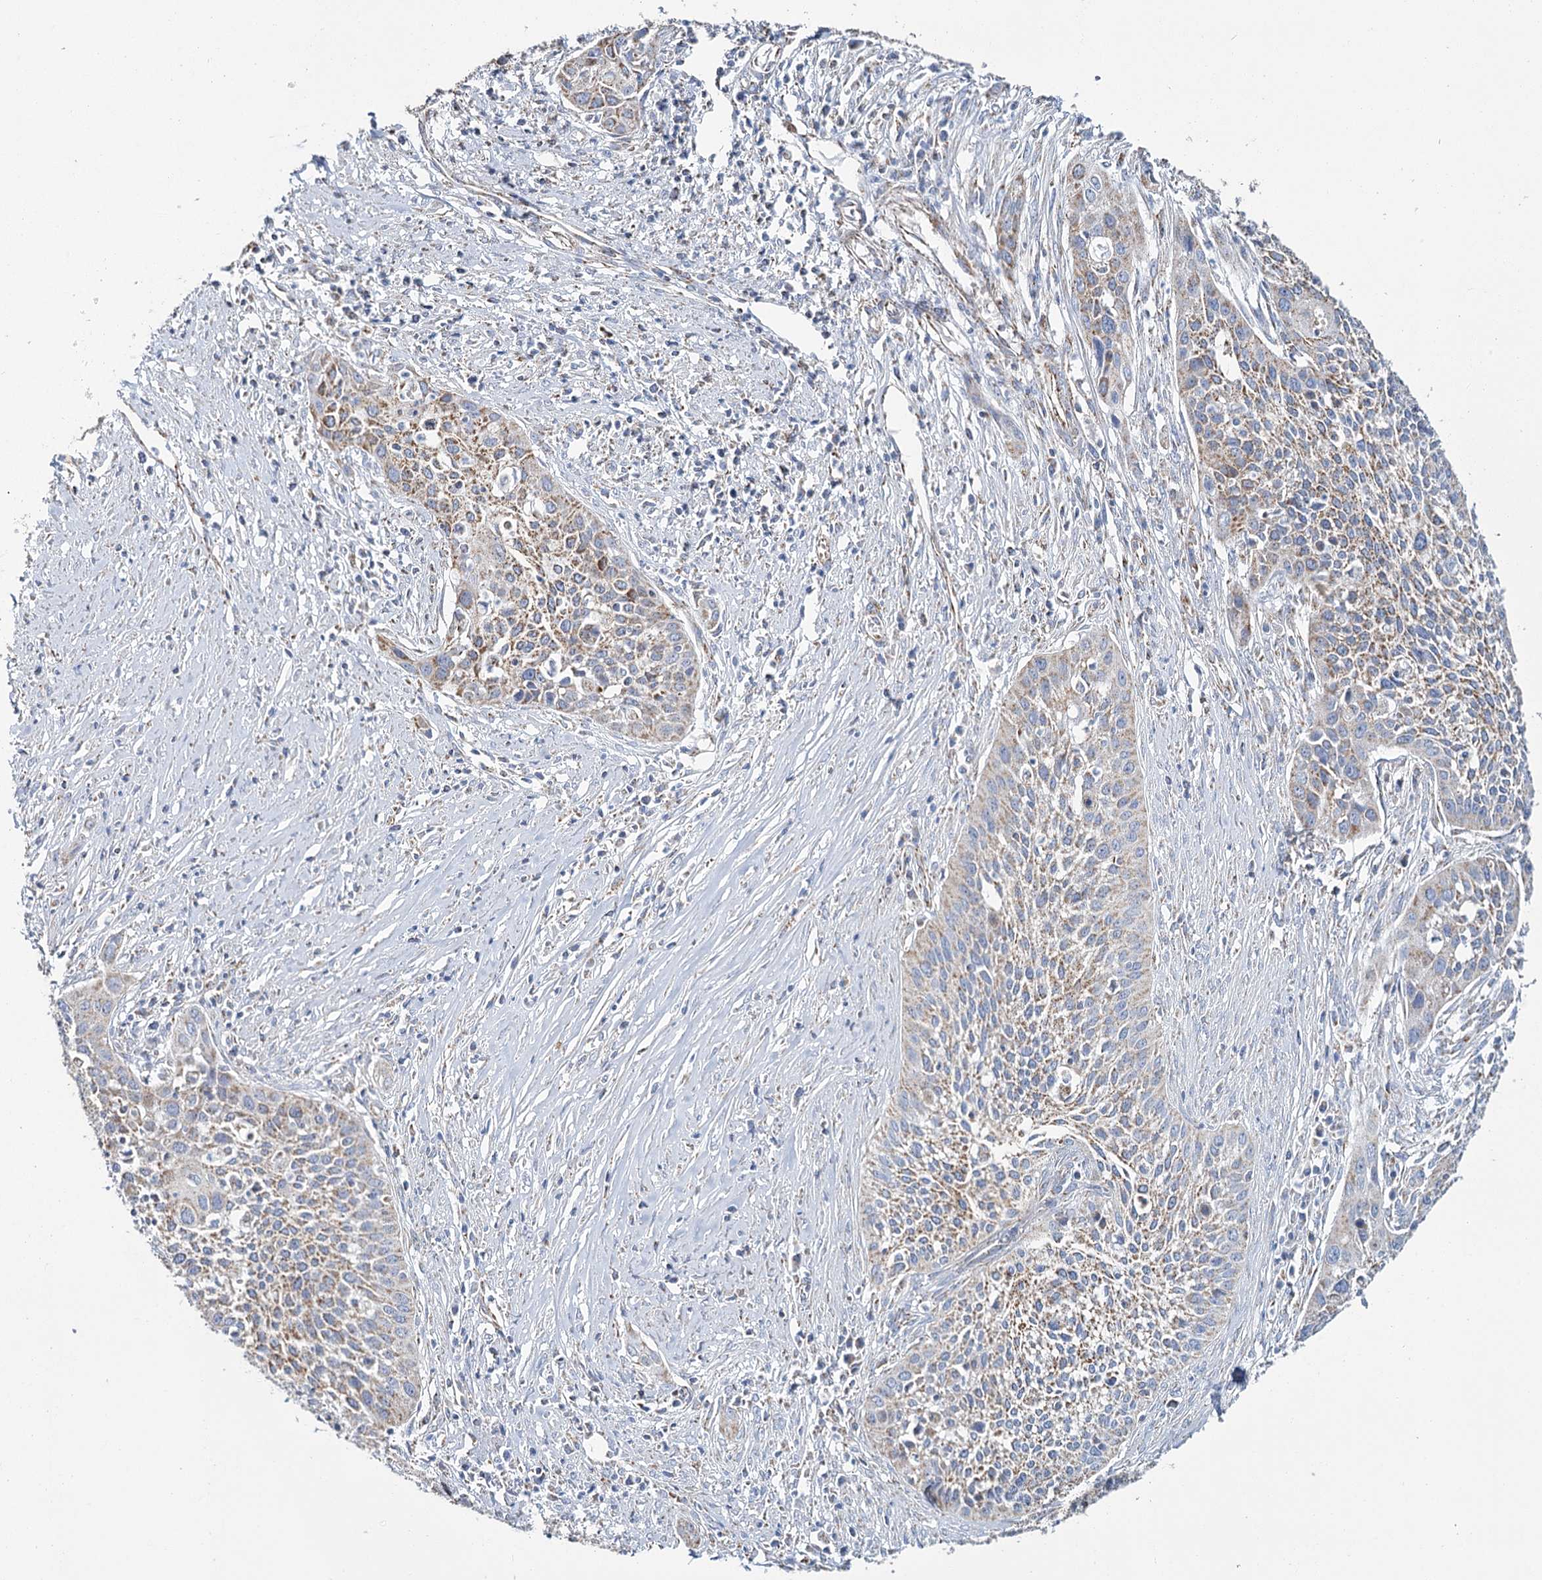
{"staining": {"intensity": "moderate", "quantity": "<25%", "location": "cytoplasmic/membranous"}, "tissue": "cervical cancer", "cell_type": "Tumor cells", "image_type": "cancer", "snomed": [{"axis": "morphology", "description": "Squamous cell carcinoma, NOS"}, {"axis": "topography", "description": "Cervix"}], "caption": "High-power microscopy captured an immunohistochemistry (IHC) photomicrograph of cervical squamous cell carcinoma, revealing moderate cytoplasmic/membranous positivity in approximately <25% of tumor cells.", "gene": "MRPL44", "patient": {"sex": "female", "age": 34}}